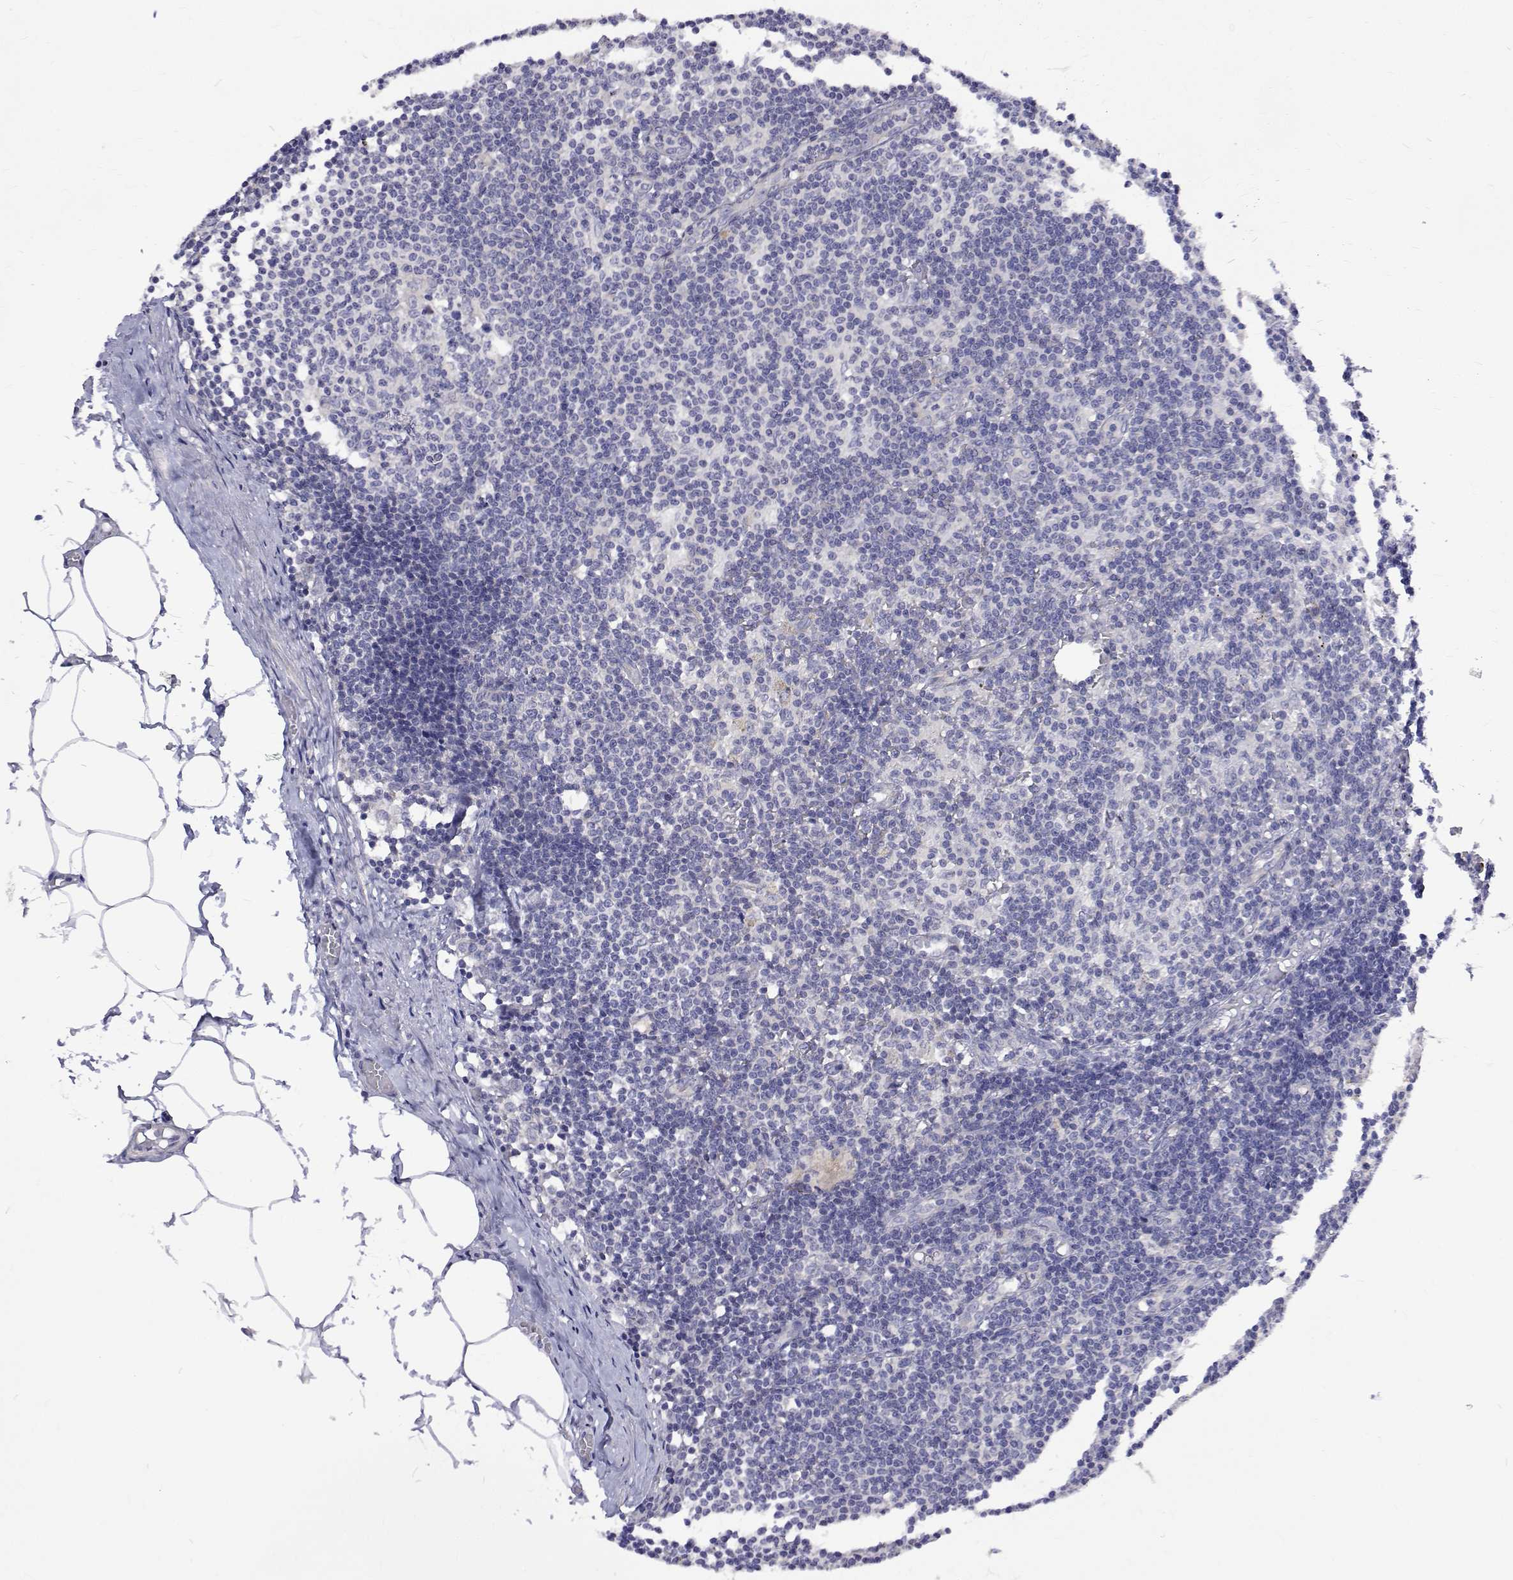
{"staining": {"intensity": "negative", "quantity": "none", "location": "none"}, "tissue": "lymph node", "cell_type": "Germinal center cells", "image_type": "normal", "snomed": [{"axis": "morphology", "description": "Normal tissue, NOS"}, {"axis": "topography", "description": "Lymph node"}], "caption": "The immunohistochemistry image has no significant staining in germinal center cells of lymph node. (DAB immunohistochemistry (IHC) with hematoxylin counter stain).", "gene": "PADI1", "patient": {"sex": "female", "age": 69}}